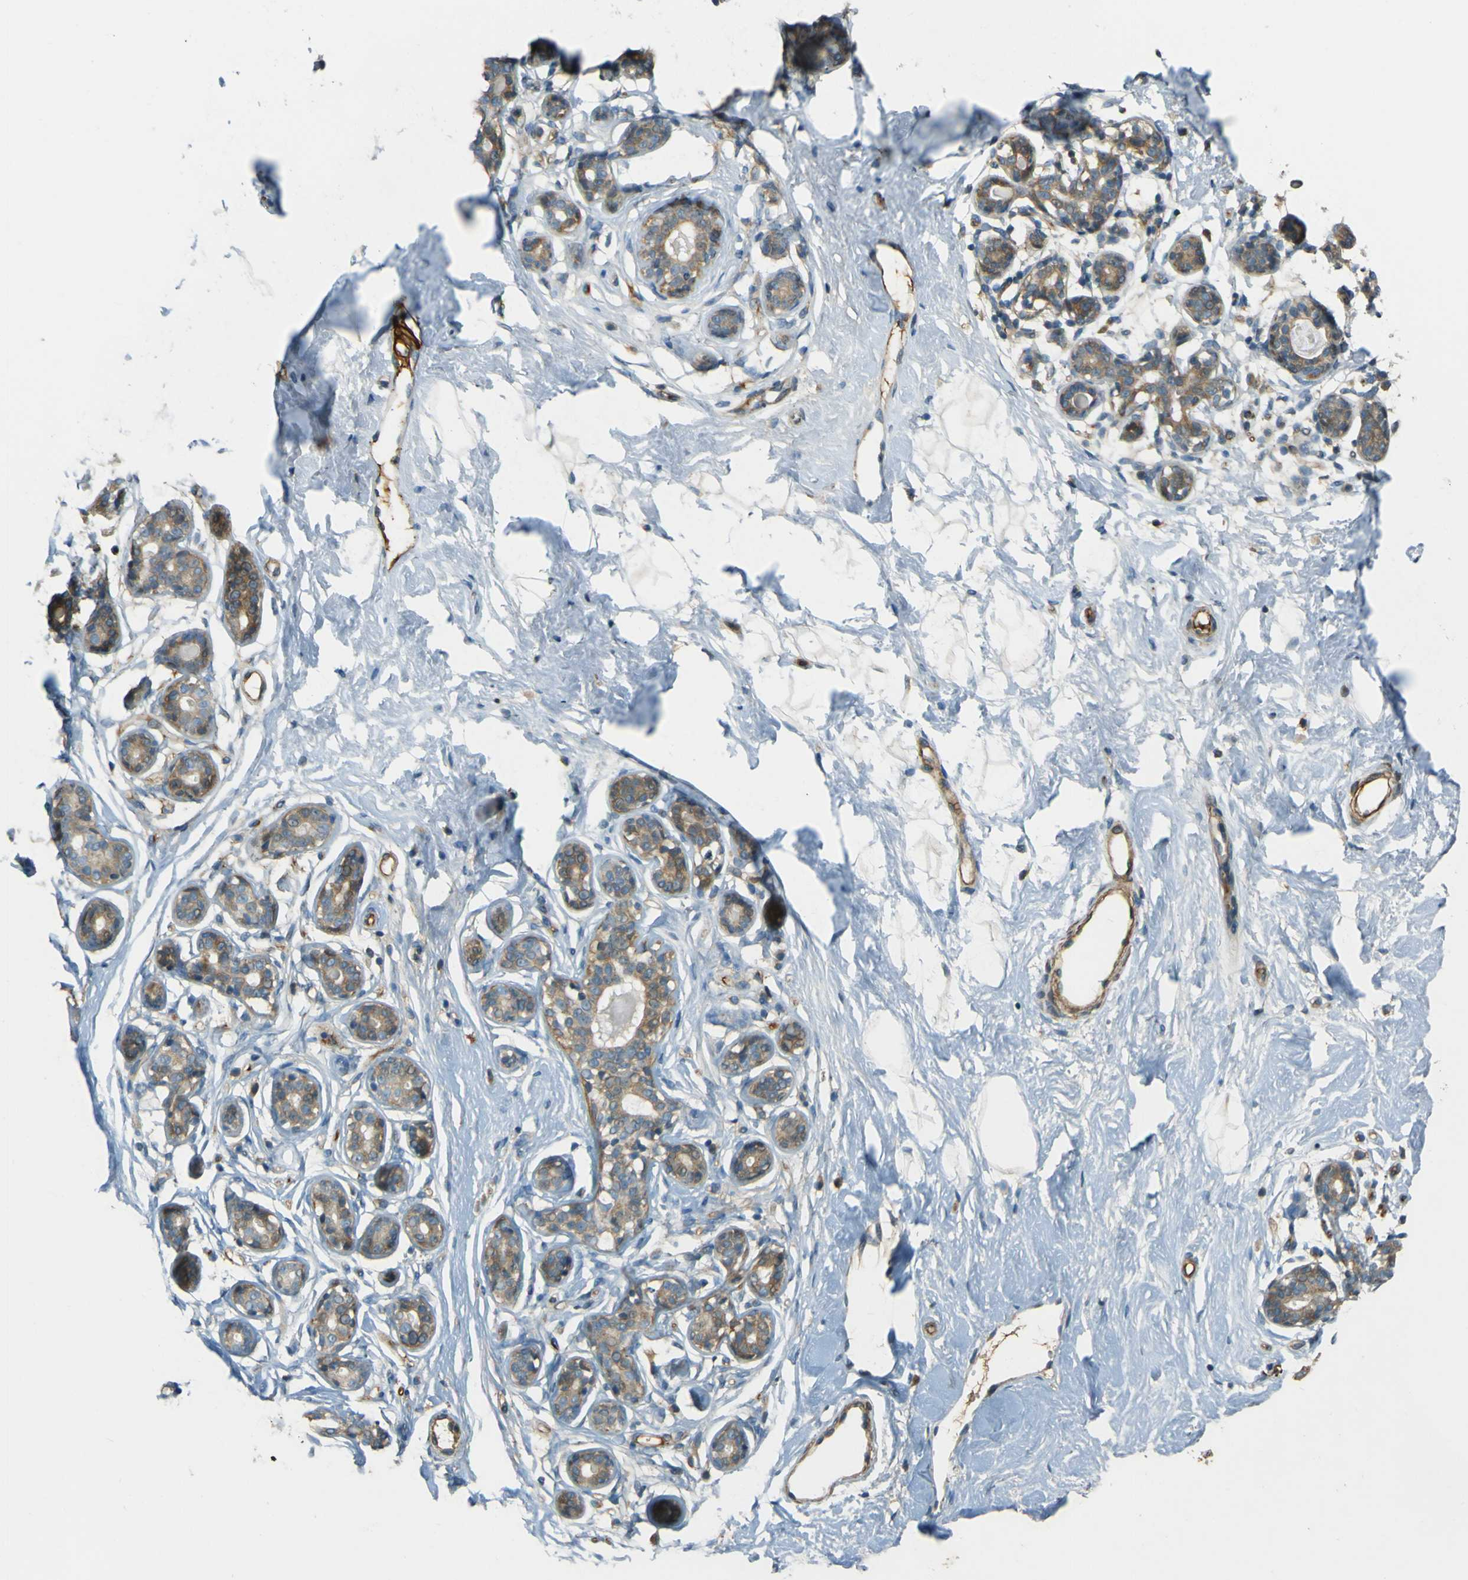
{"staining": {"intensity": "negative", "quantity": "none", "location": "none"}, "tissue": "breast", "cell_type": "Adipocytes", "image_type": "normal", "snomed": [{"axis": "morphology", "description": "Normal tissue, NOS"}, {"axis": "topography", "description": "Breast"}], "caption": "Immunohistochemistry (IHC) of unremarkable breast shows no positivity in adipocytes.", "gene": "LPCAT1", "patient": {"sex": "female", "age": 23}}